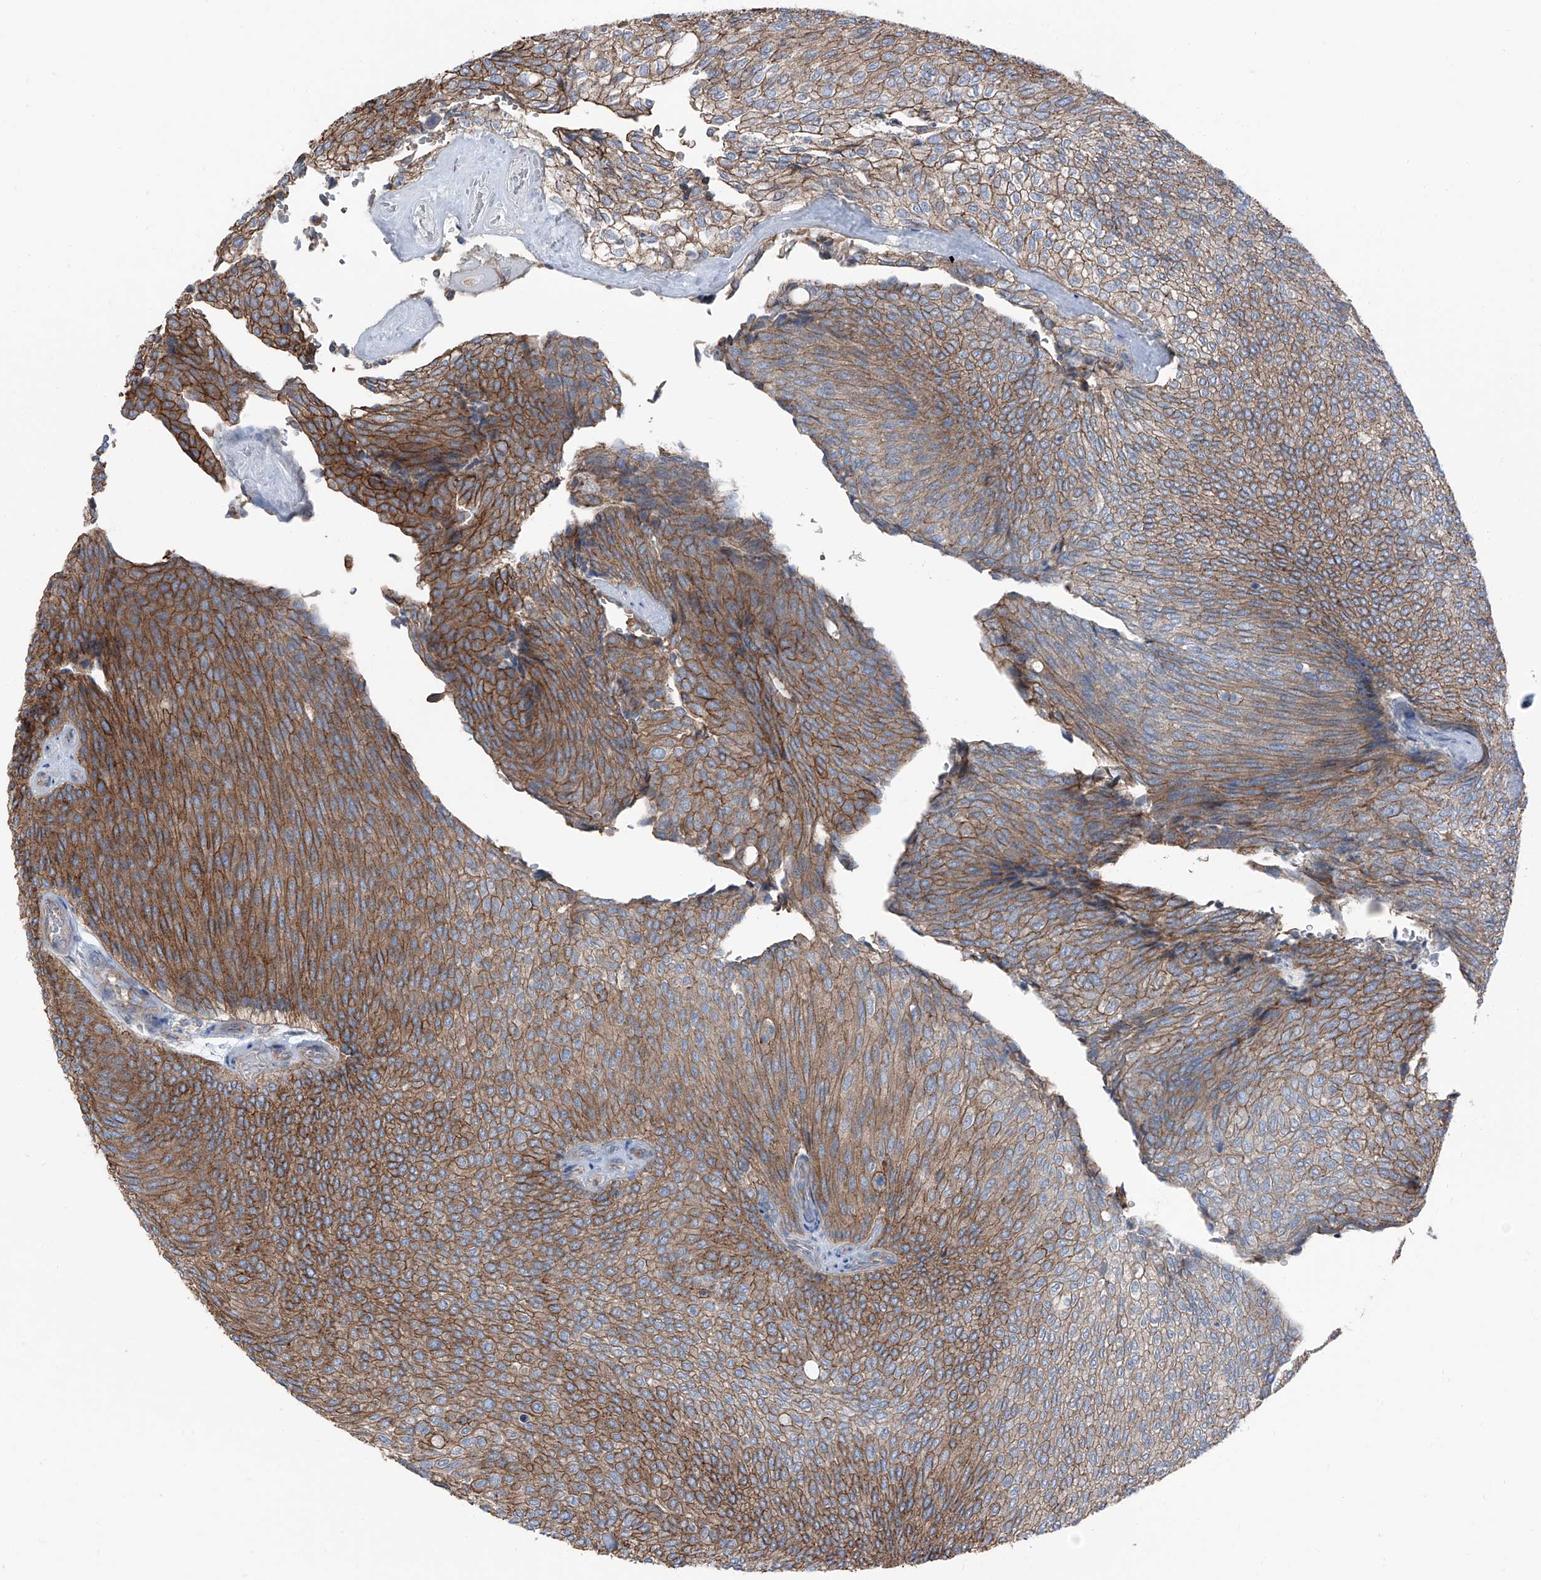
{"staining": {"intensity": "moderate", "quantity": ">75%", "location": "cytoplasmic/membranous"}, "tissue": "urothelial cancer", "cell_type": "Tumor cells", "image_type": "cancer", "snomed": [{"axis": "morphology", "description": "Urothelial carcinoma, Low grade"}, {"axis": "topography", "description": "Urinary bladder"}], "caption": "Urothelial cancer stained with a protein marker demonstrates moderate staining in tumor cells.", "gene": "GPR142", "patient": {"sex": "female", "age": 79}}